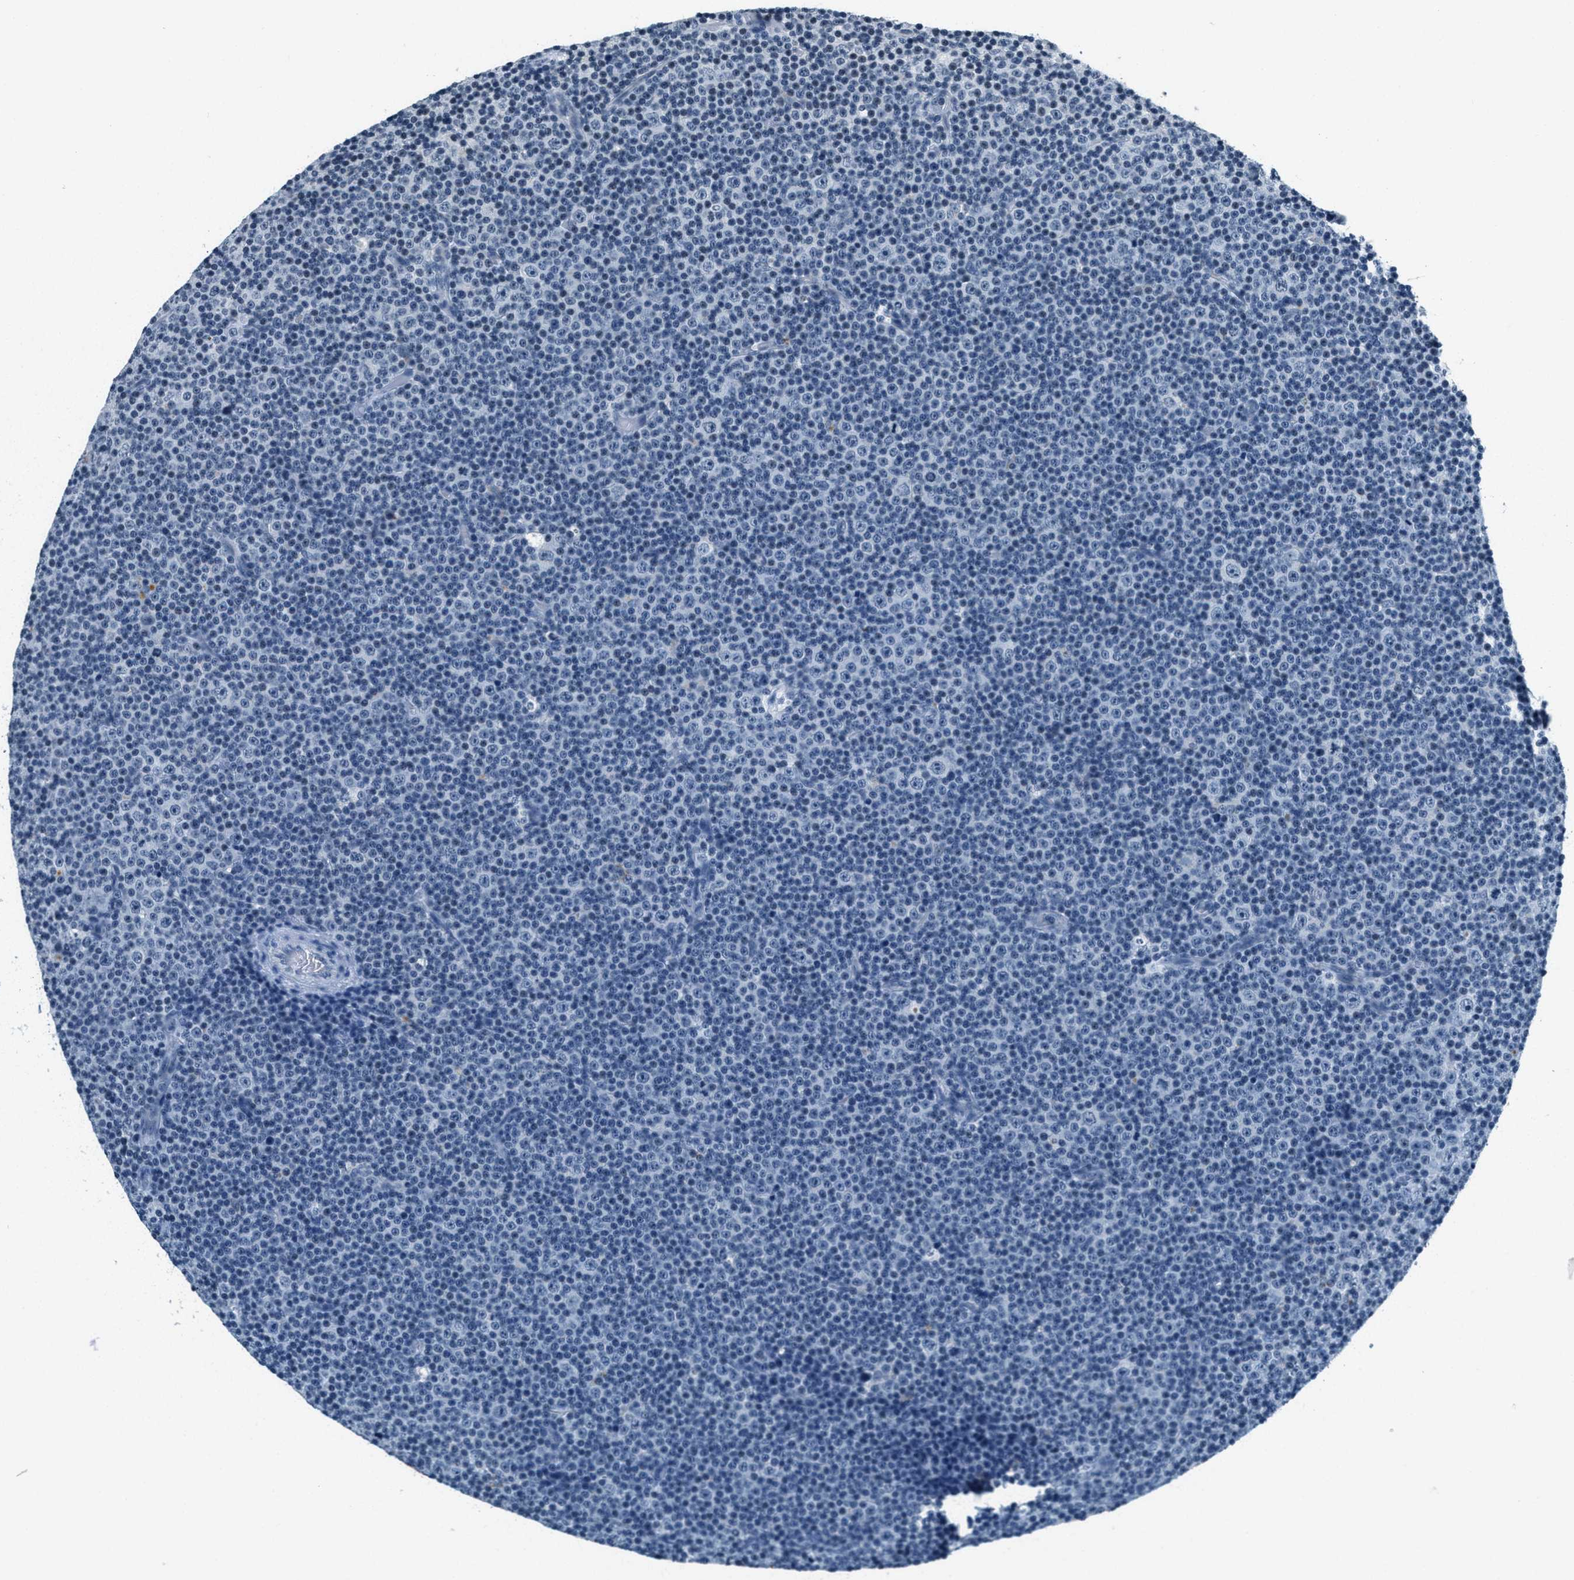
{"staining": {"intensity": "negative", "quantity": "none", "location": "none"}, "tissue": "lymphoma", "cell_type": "Tumor cells", "image_type": "cancer", "snomed": [{"axis": "morphology", "description": "Malignant lymphoma, non-Hodgkin's type, Low grade"}, {"axis": "topography", "description": "Lymph node"}], "caption": "IHC histopathology image of human lymphoma stained for a protein (brown), which displays no positivity in tumor cells.", "gene": "CA4", "patient": {"sex": "female", "age": 67}}